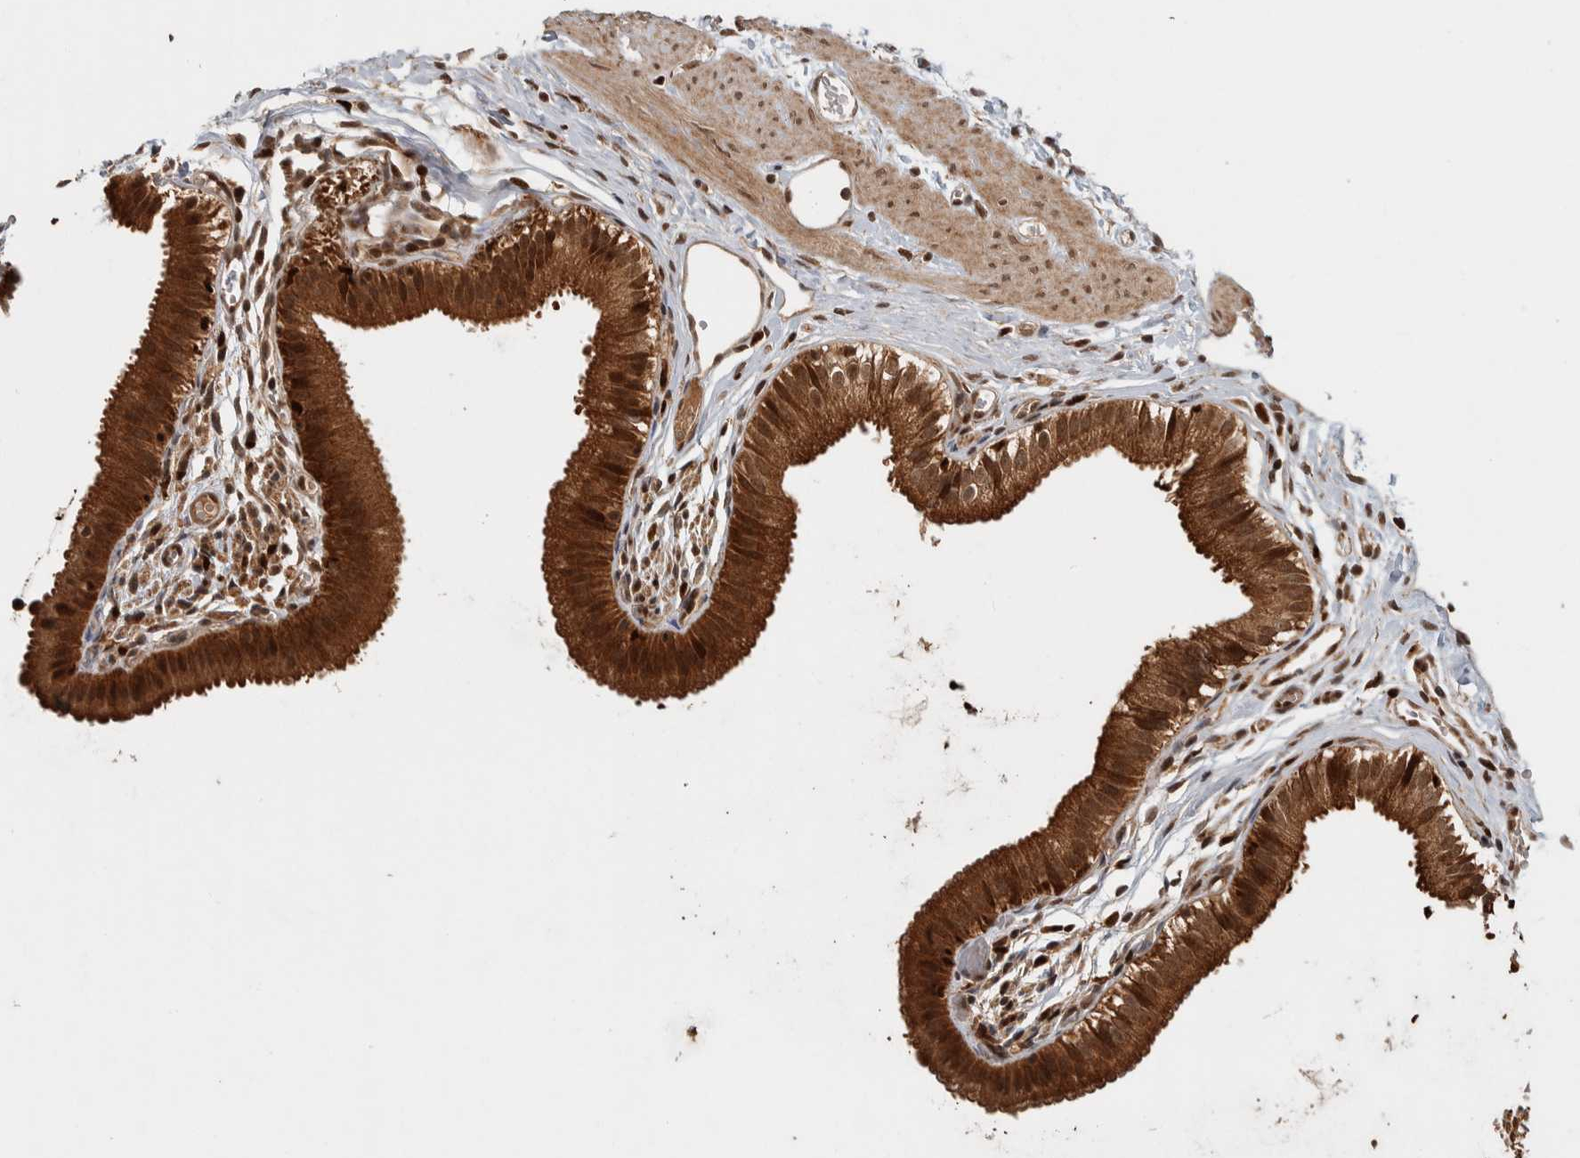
{"staining": {"intensity": "strong", "quantity": ">75%", "location": "cytoplasmic/membranous,nuclear"}, "tissue": "gallbladder", "cell_type": "Glandular cells", "image_type": "normal", "snomed": [{"axis": "morphology", "description": "Normal tissue, NOS"}, {"axis": "topography", "description": "Gallbladder"}], "caption": "Protein expression analysis of normal human gallbladder reveals strong cytoplasmic/membranous,nuclear positivity in about >75% of glandular cells.", "gene": "RPS6KA4", "patient": {"sex": "female", "age": 26}}